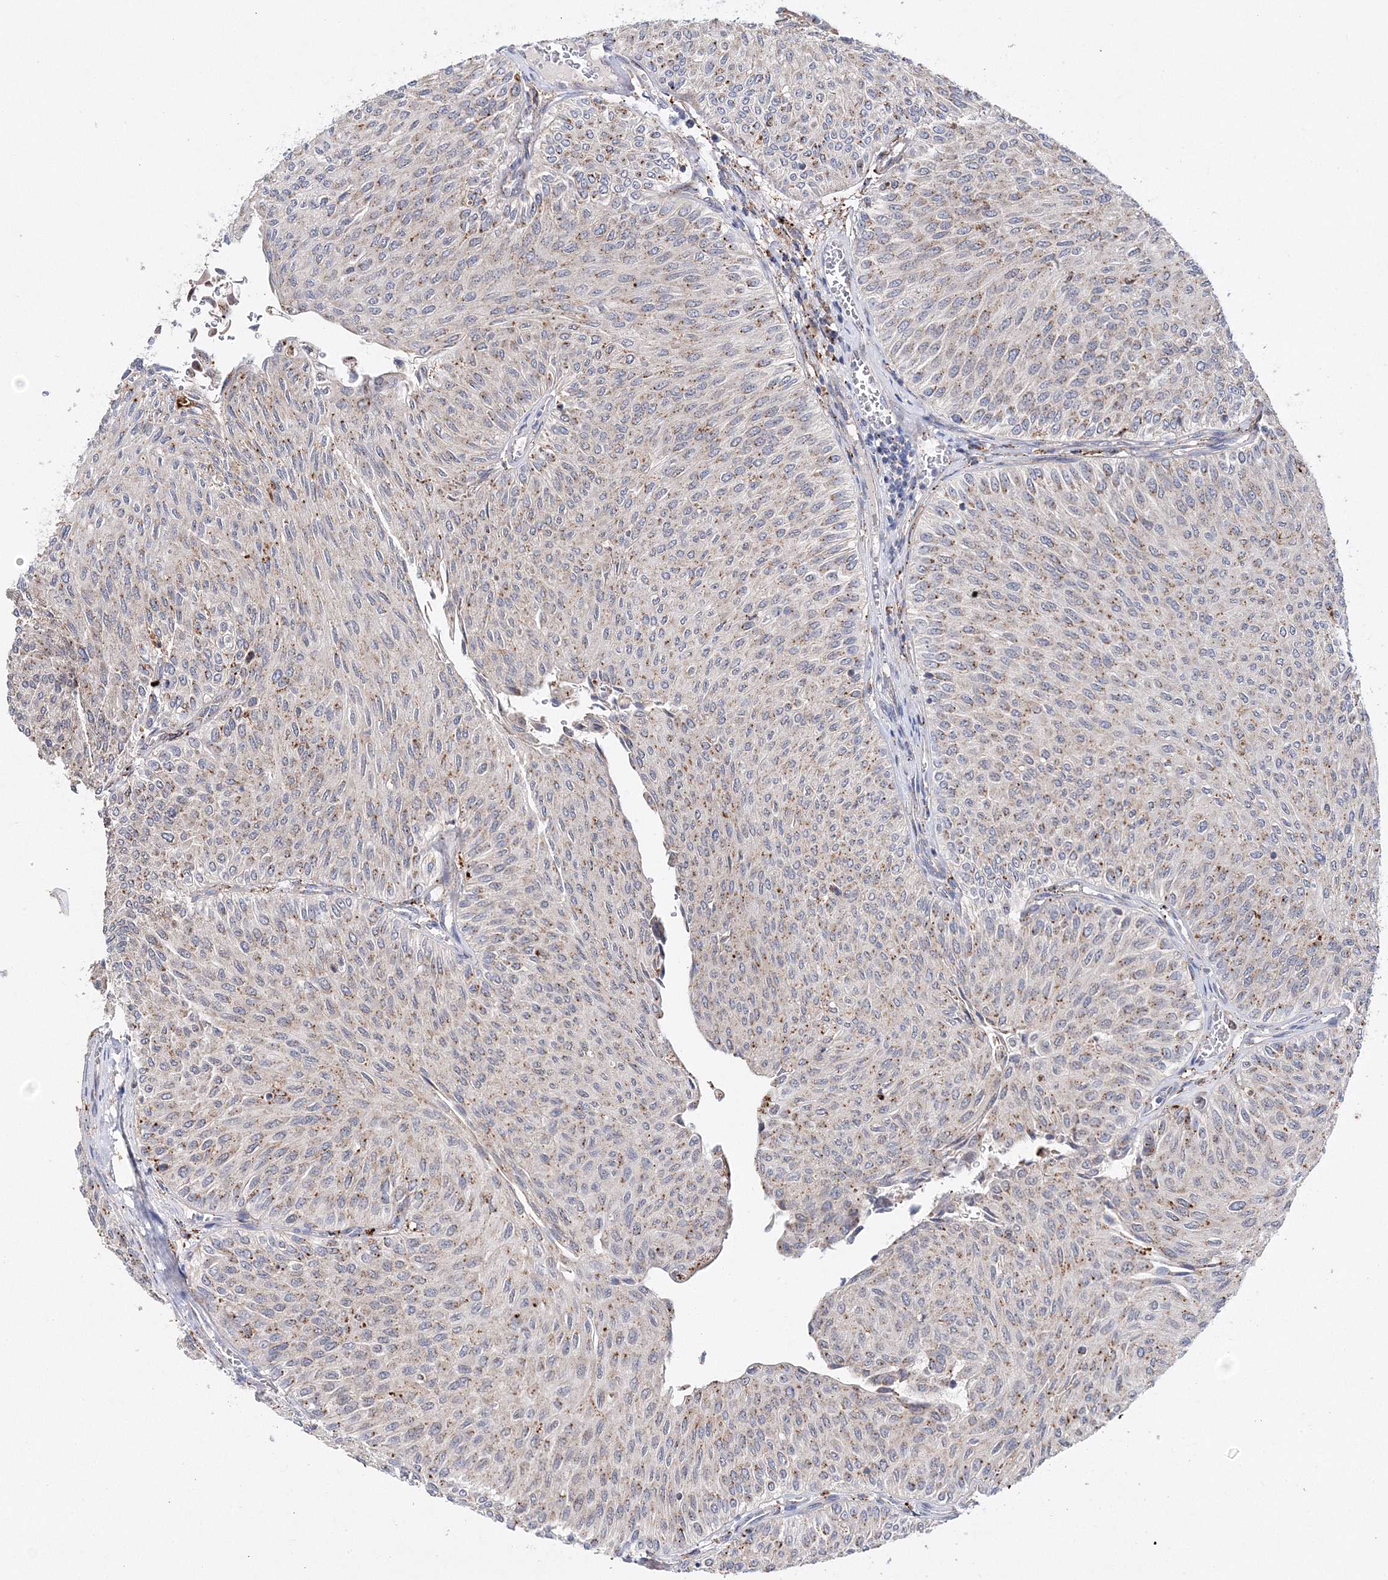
{"staining": {"intensity": "moderate", "quantity": "25%-75%", "location": "cytoplasmic/membranous"}, "tissue": "urothelial cancer", "cell_type": "Tumor cells", "image_type": "cancer", "snomed": [{"axis": "morphology", "description": "Urothelial carcinoma, Low grade"}, {"axis": "topography", "description": "Urinary bladder"}], "caption": "The immunohistochemical stain labels moderate cytoplasmic/membranous staining in tumor cells of urothelial carcinoma (low-grade) tissue. Immunohistochemistry stains the protein of interest in brown and the nuclei are stained blue.", "gene": "C3orf38", "patient": {"sex": "male", "age": 78}}